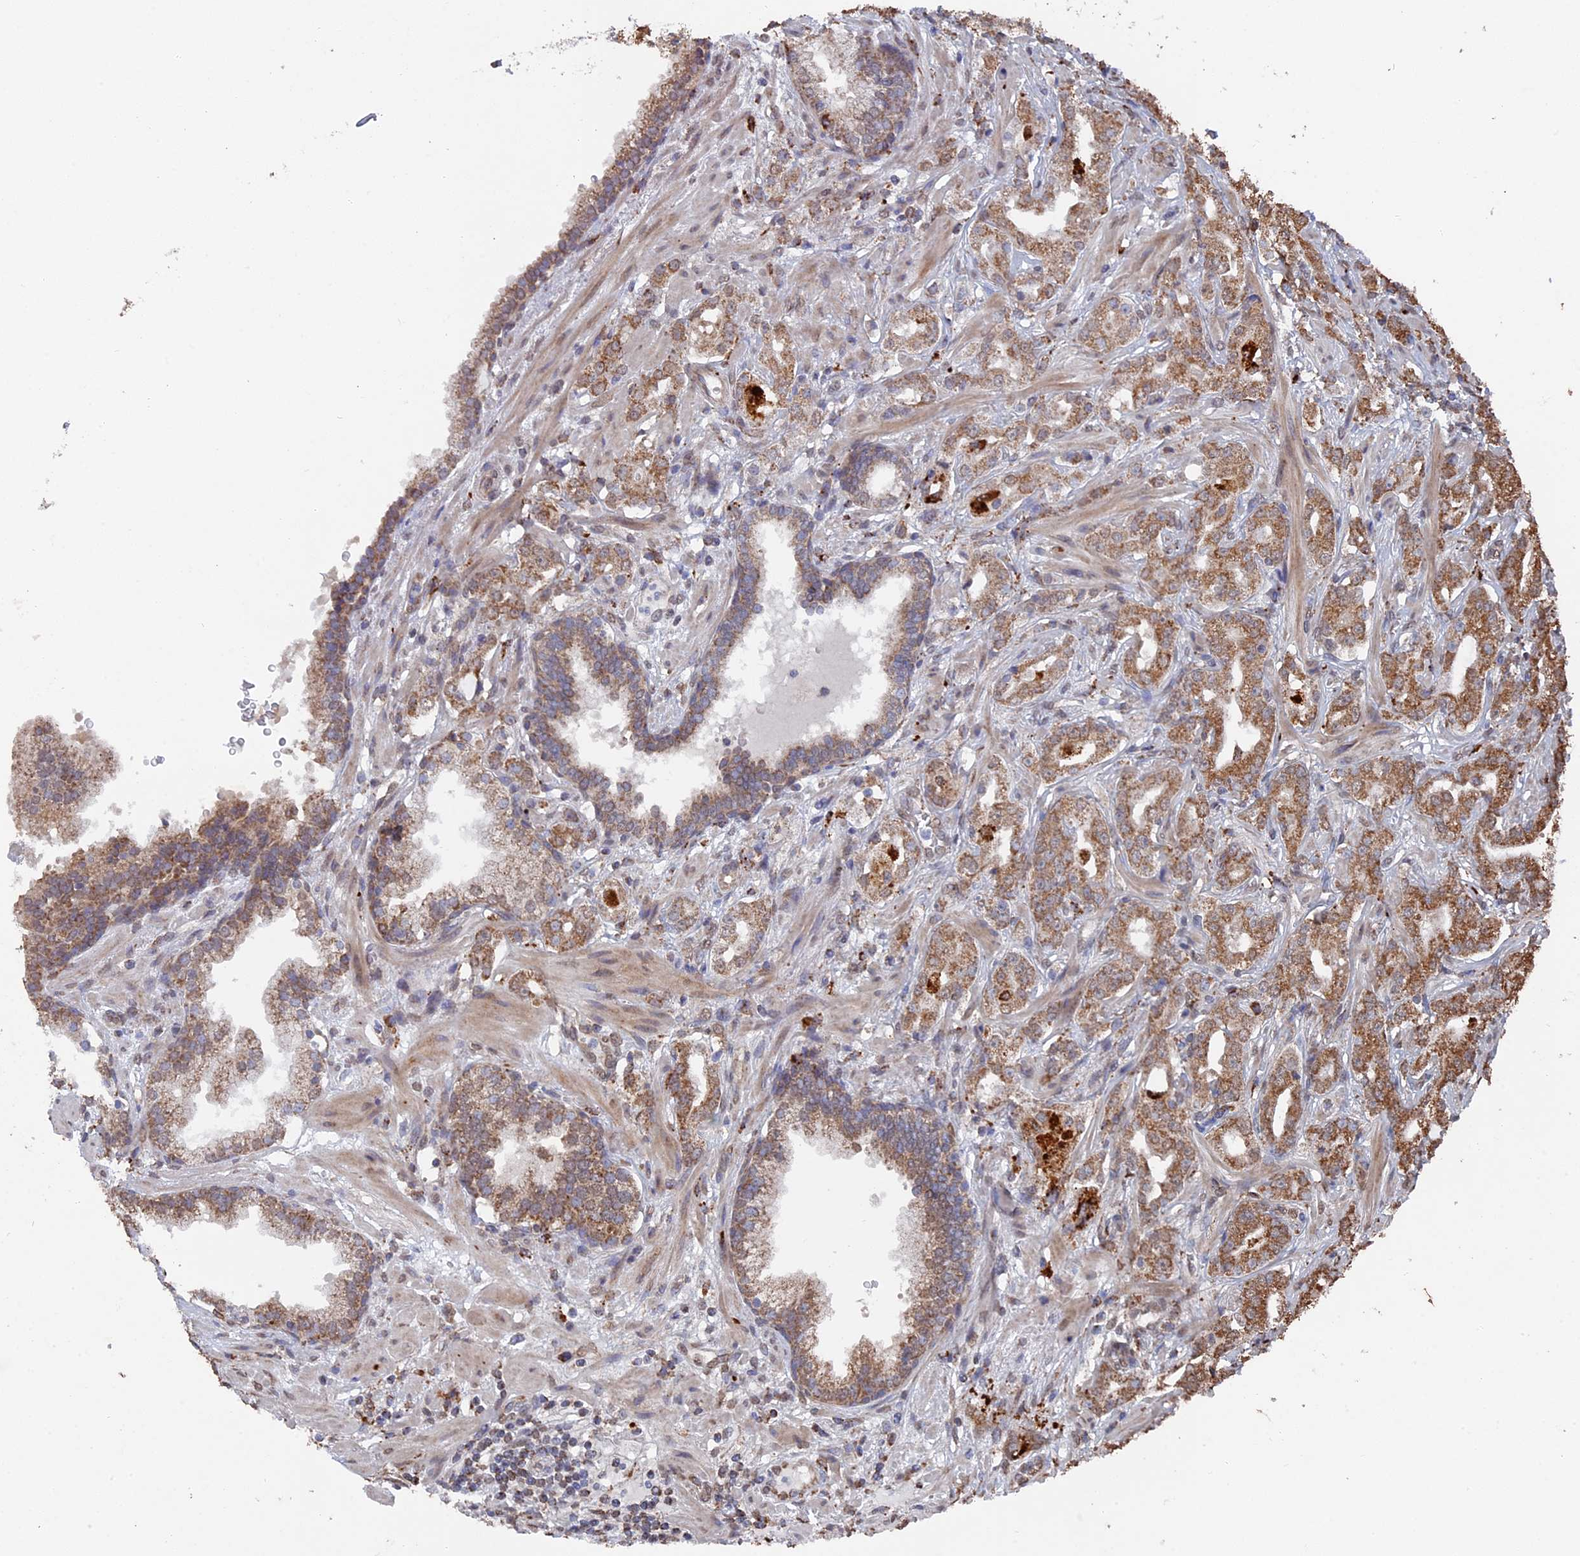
{"staining": {"intensity": "moderate", "quantity": ">75%", "location": "cytoplasmic/membranous"}, "tissue": "prostate cancer", "cell_type": "Tumor cells", "image_type": "cancer", "snomed": [{"axis": "morphology", "description": "Adenocarcinoma, High grade"}, {"axis": "topography", "description": "Prostate"}], "caption": "This is an image of immunohistochemistry staining of prostate cancer, which shows moderate positivity in the cytoplasmic/membranous of tumor cells.", "gene": "SMG9", "patient": {"sex": "male", "age": 63}}